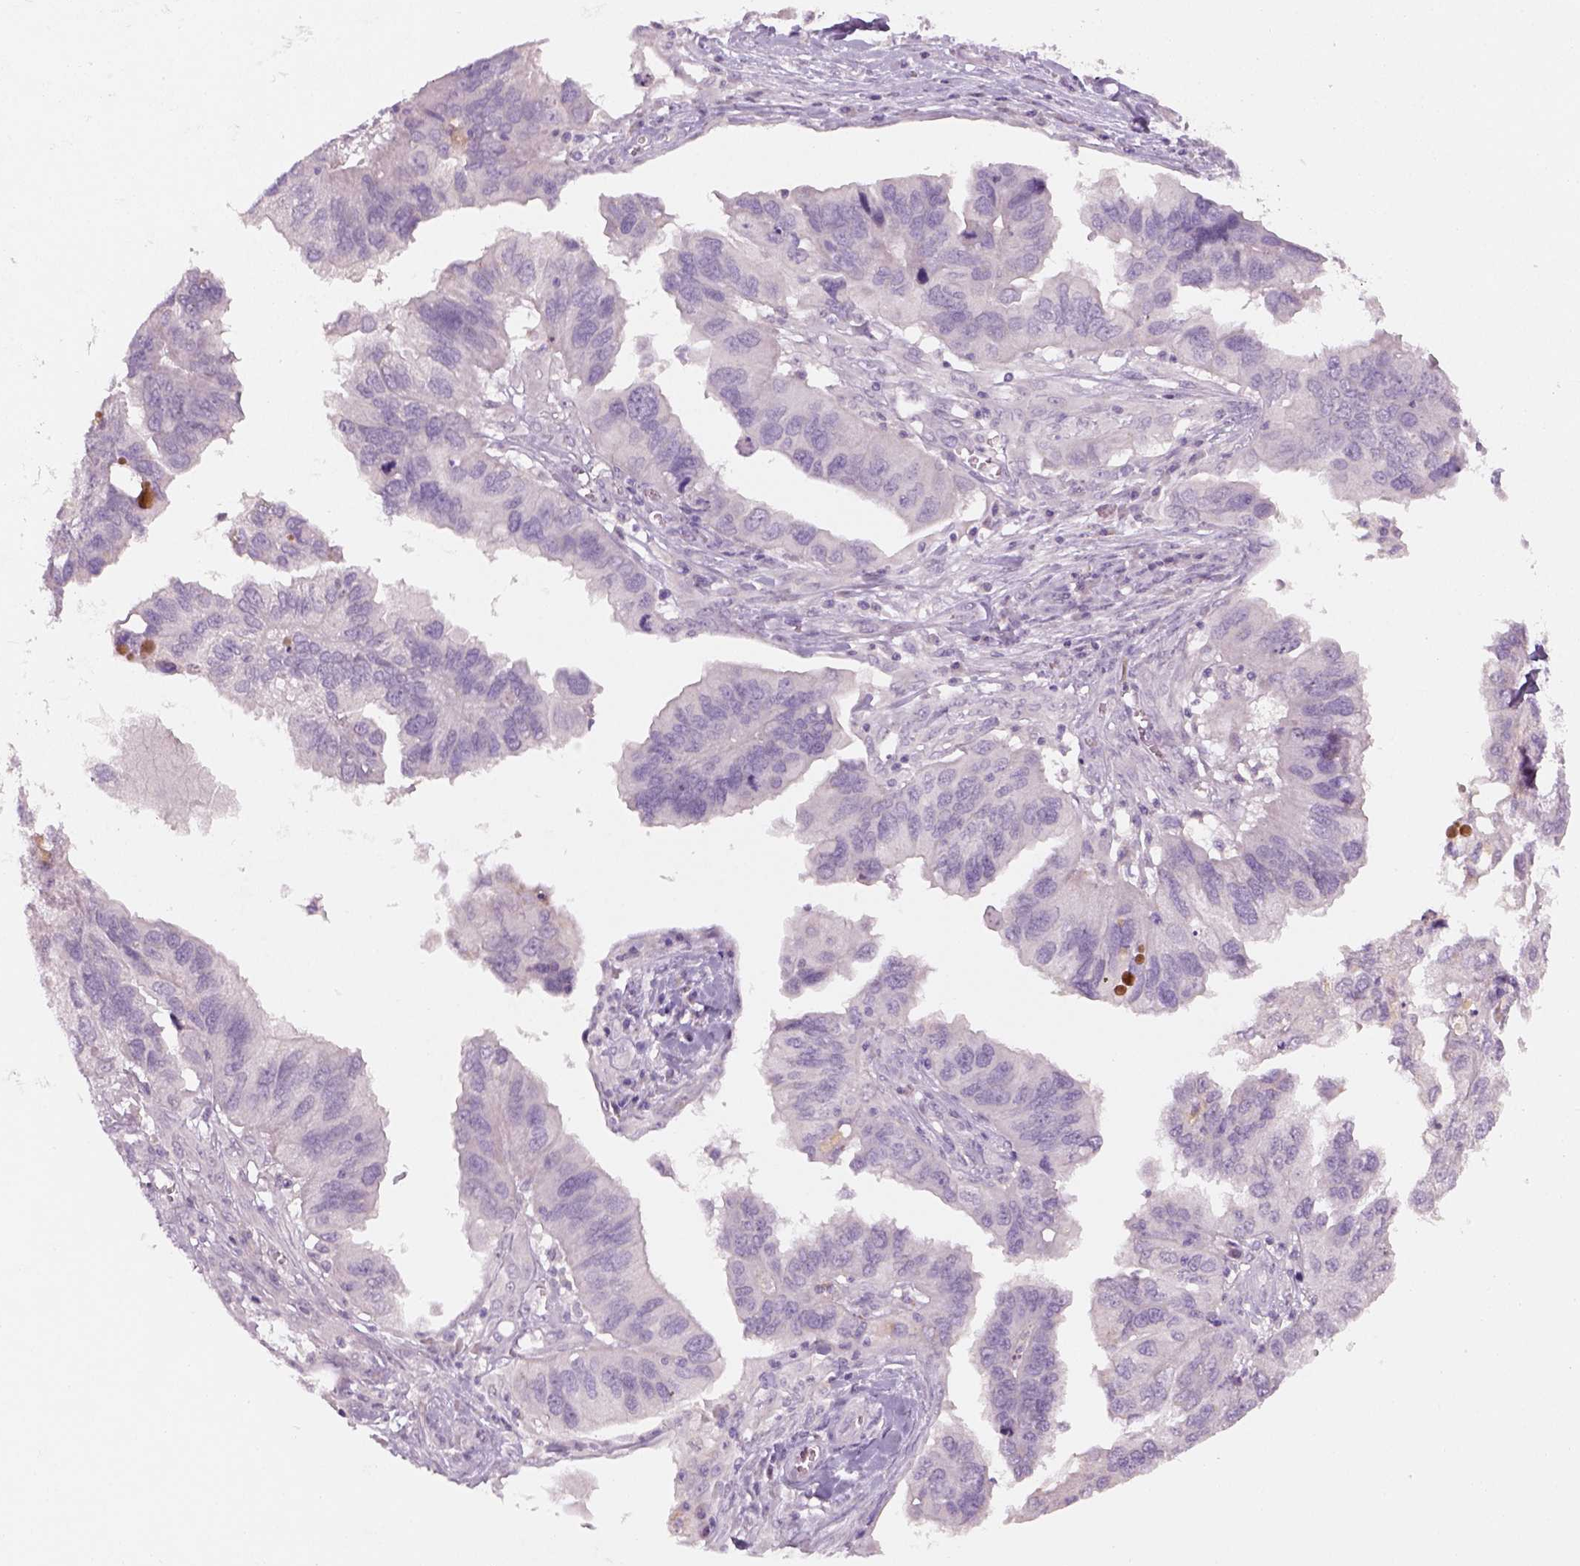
{"staining": {"intensity": "negative", "quantity": "none", "location": "none"}, "tissue": "ovarian cancer", "cell_type": "Tumor cells", "image_type": "cancer", "snomed": [{"axis": "morphology", "description": "Cystadenocarcinoma, serous, NOS"}, {"axis": "topography", "description": "Ovary"}], "caption": "DAB immunohistochemical staining of human ovarian cancer exhibits no significant expression in tumor cells. (Brightfield microscopy of DAB immunohistochemistry (IHC) at high magnification).", "gene": "GFI1B", "patient": {"sex": "female", "age": 79}}